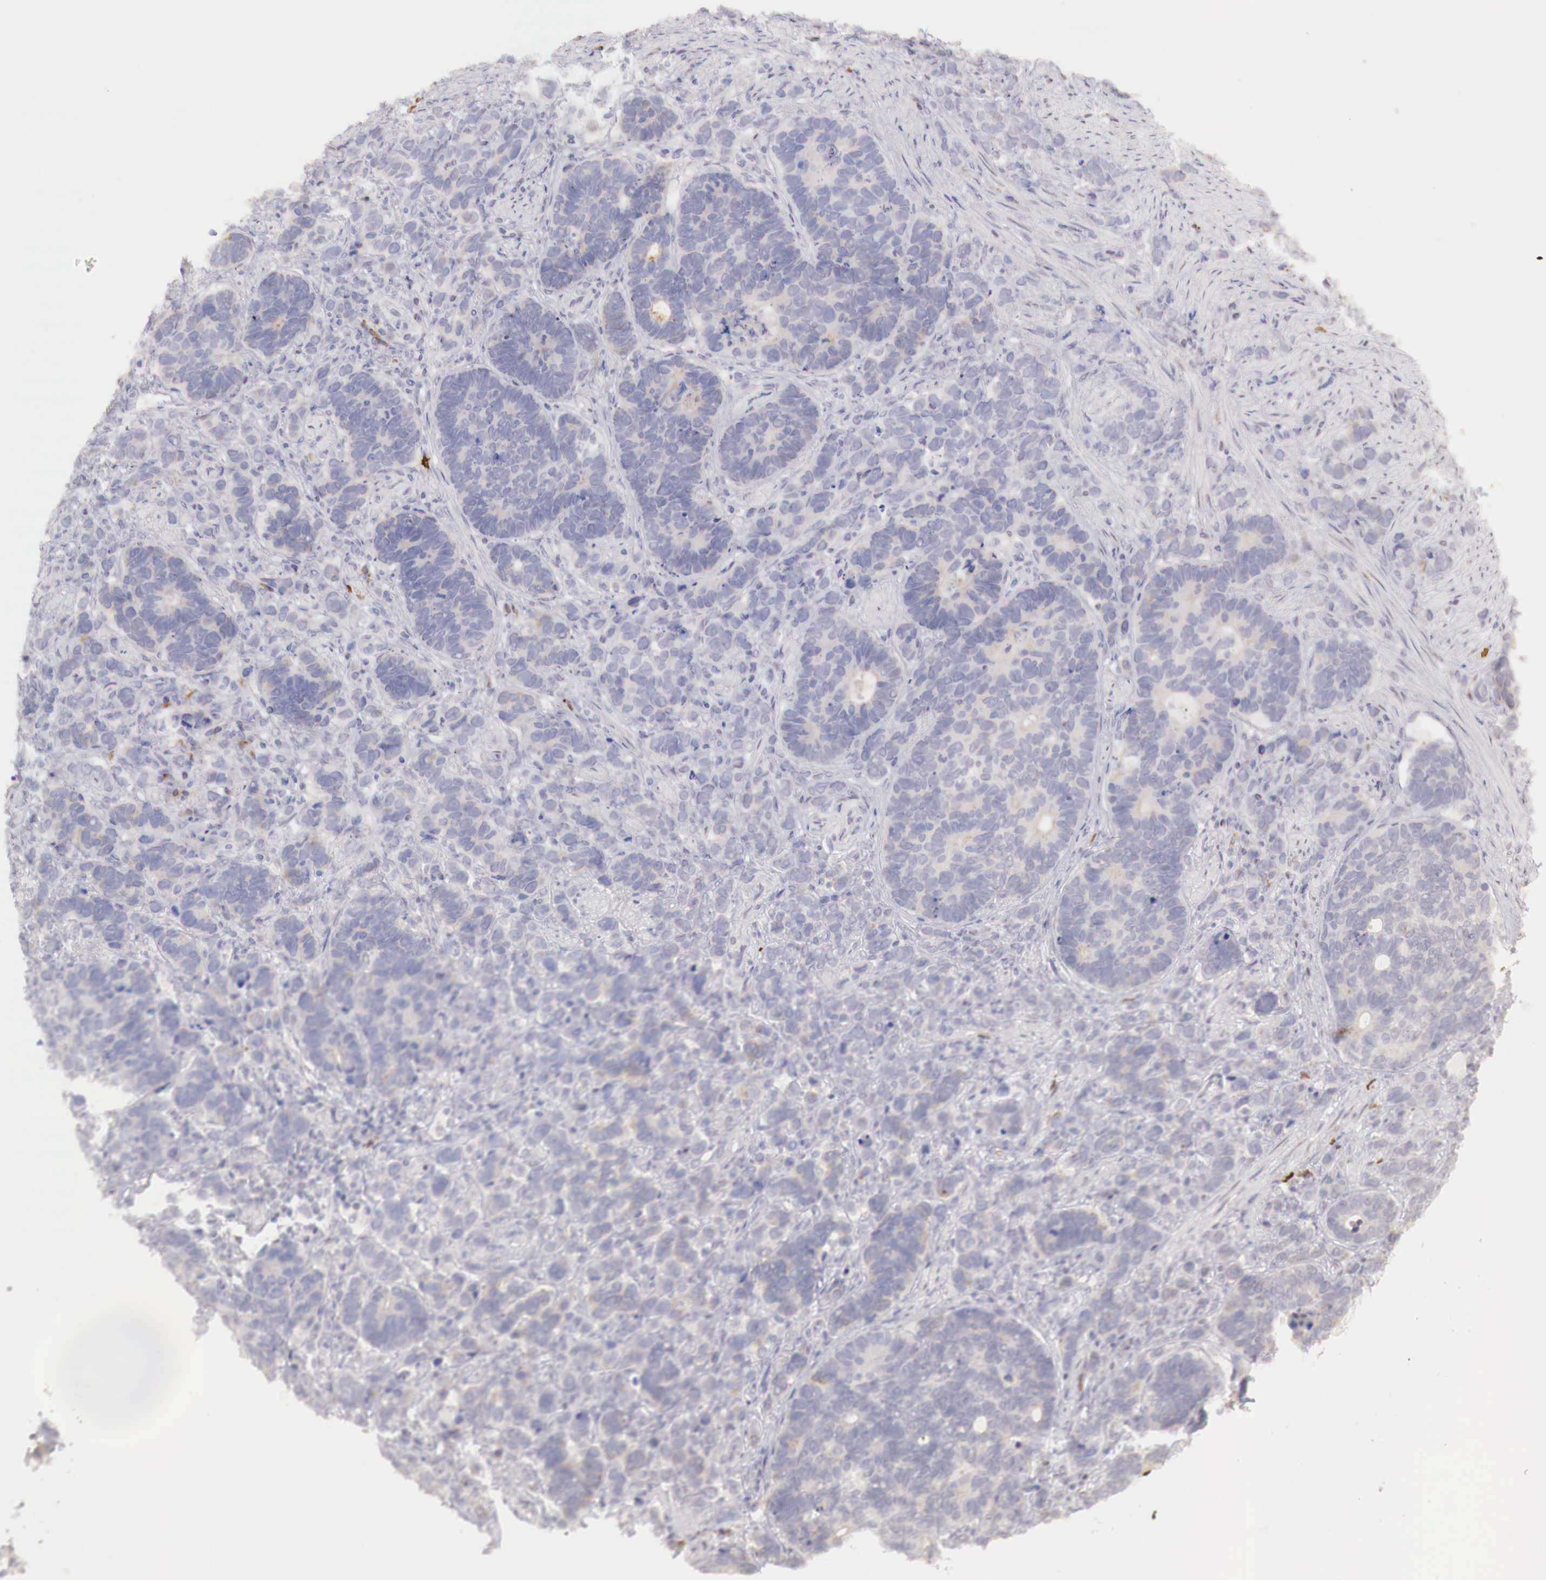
{"staining": {"intensity": "negative", "quantity": "none", "location": "none"}, "tissue": "stomach cancer", "cell_type": "Tumor cells", "image_type": "cancer", "snomed": [{"axis": "morphology", "description": "Adenocarcinoma, NOS"}, {"axis": "topography", "description": "Stomach, upper"}], "caption": "Immunohistochemistry (IHC) of human stomach cancer shows no staining in tumor cells. (DAB (3,3'-diaminobenzidine) immunohistochemistry (IHC) visualized using brightfield microscopy, high magnification).", "gene": "XPNPEP2", "patient": {"sex": "male", "age": 71}}